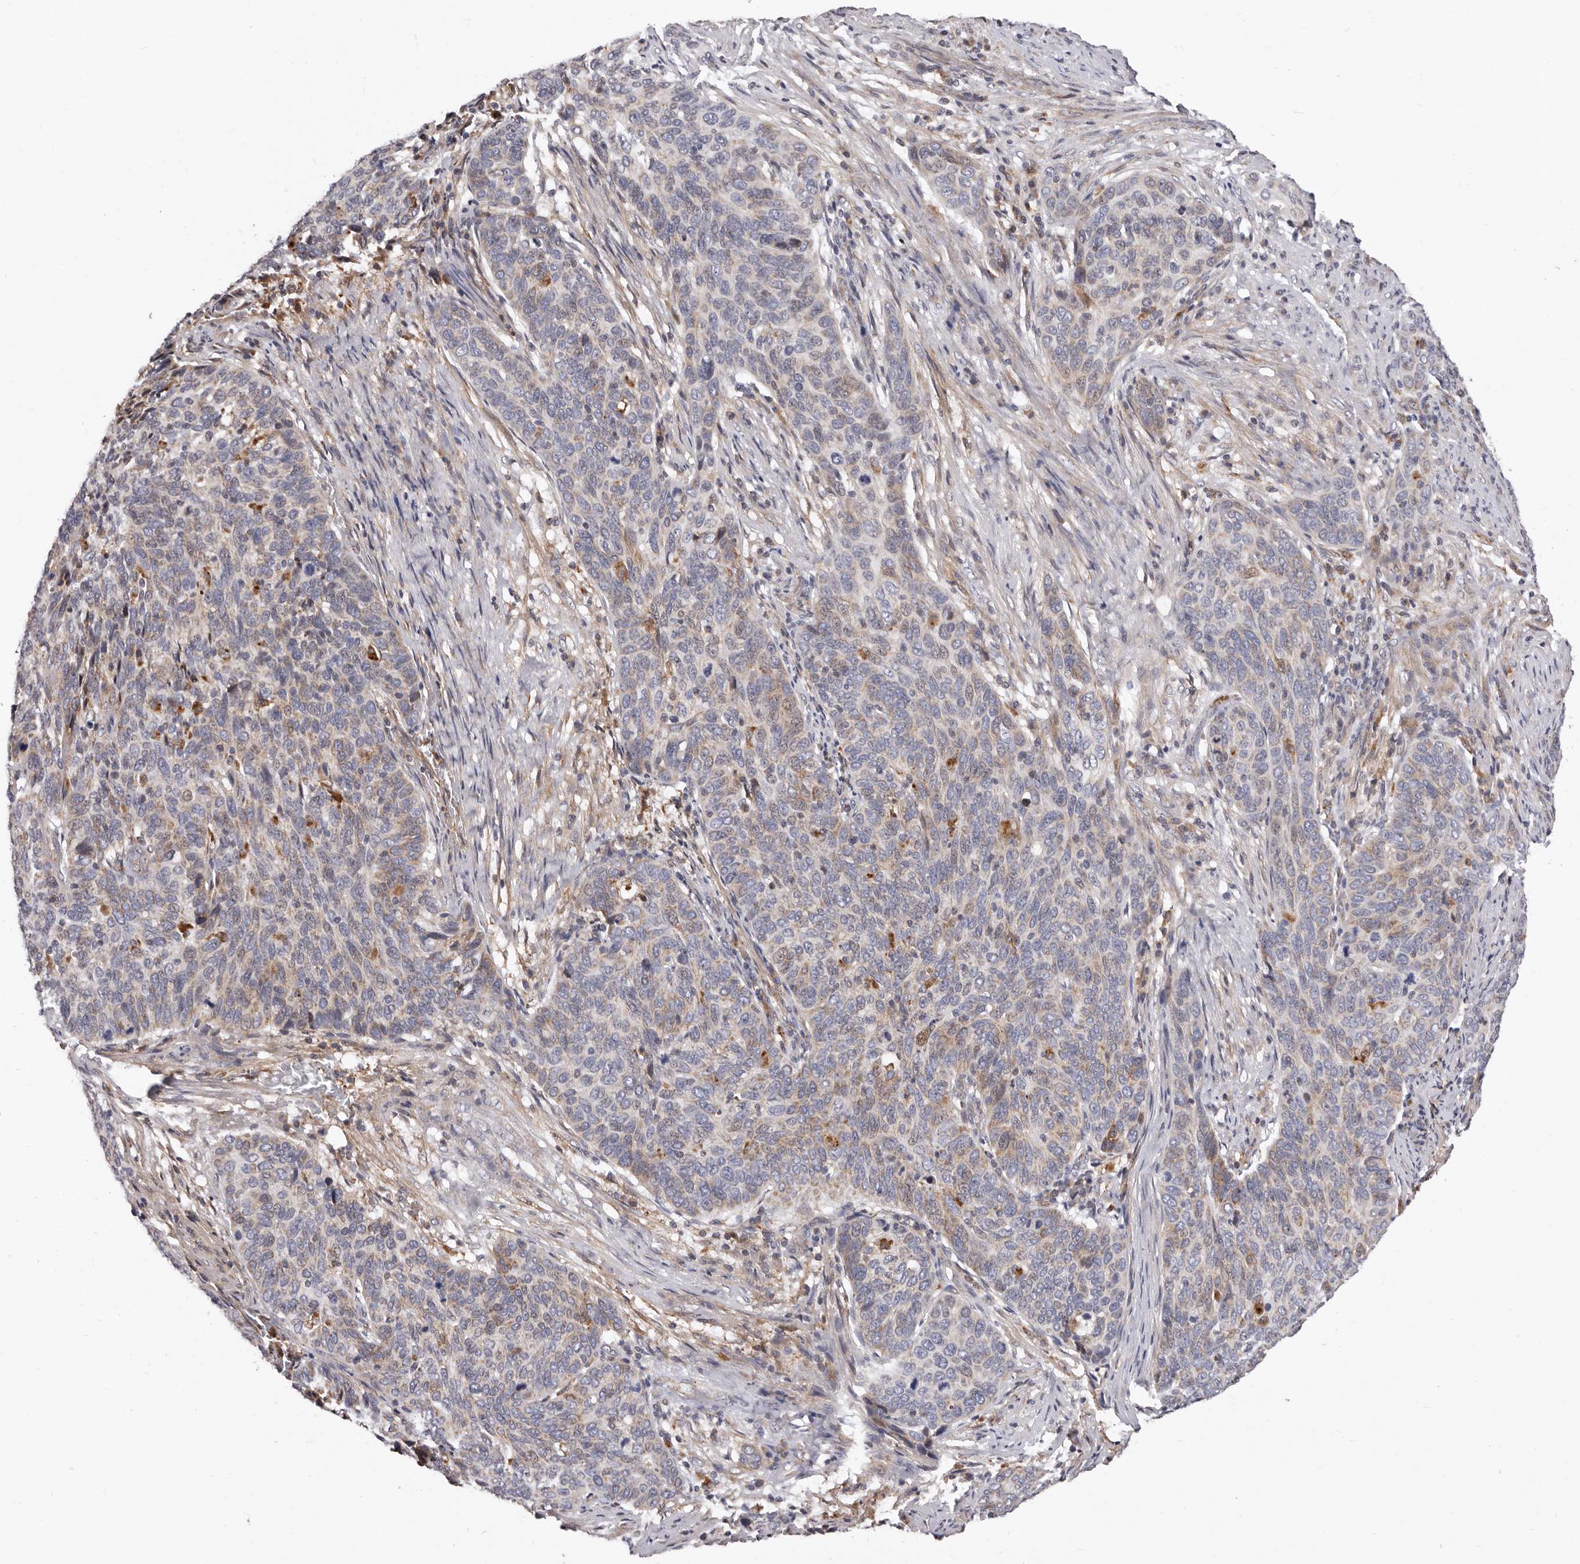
{"staining": {"intensity": "weak", "quantity": "25%-75%", "location": "cytoplasmic/membranous"}, "tissue": "cervical cancer", "cell_type": "Tumor cells", "image_type": "cancer", "snomed": [{"axis": "morphology", "description": "Squamous cell carcinoma, NOS"}, {"axis": "topography", "description": "Cervix"}], "caption": "Cervical cancer (squamous cell carcinoma) tissue shows weak cytoplasmic/membranous staining in approximately 25%-75% of tumor cells", "gene": "NUBPL", "patient": {"sex": "female", "age": 60}}